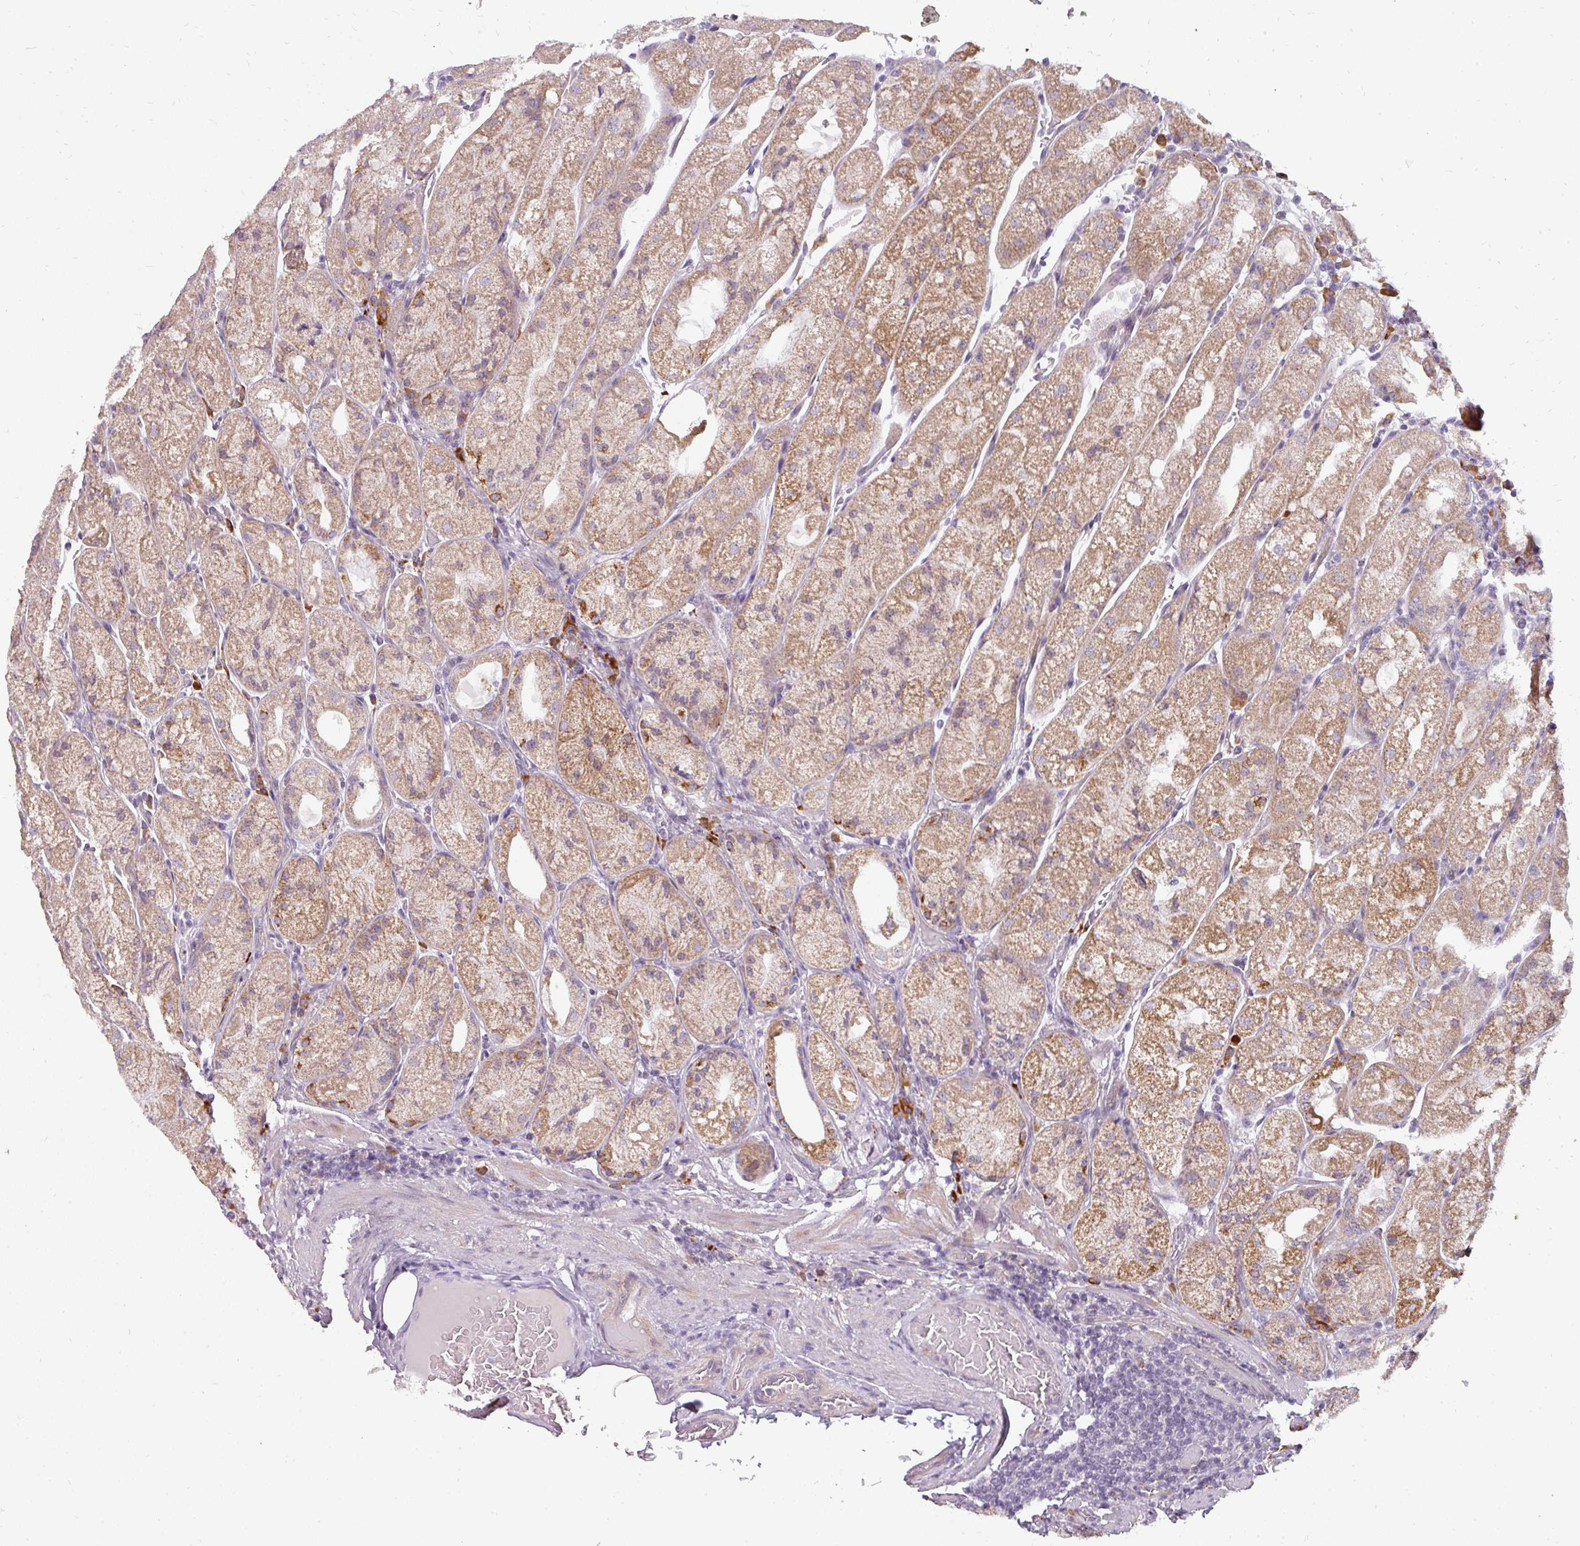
{"staining": {"intensity": "weak", "quantity": "25%-75%", "location": "cytoplasmic/membranous"}, "tissue": "stomach", "cell_type": "Glandular cells", "image_type": "normal", "snomed": [{"axis": "morphology", "description": "Normal tissue, NOS"}, {"axis": "topography", "description": "Stomach, upper"}], "caption": "Weak cytoplasmic/membranous positivity for a protein is appreciated in approximately 25%-75% of glandular cells of unremarkable stomach using immunohistochemistry (IHC).", "gene": "C2orf68", "patient": {"sex": "male", "age": 52}}